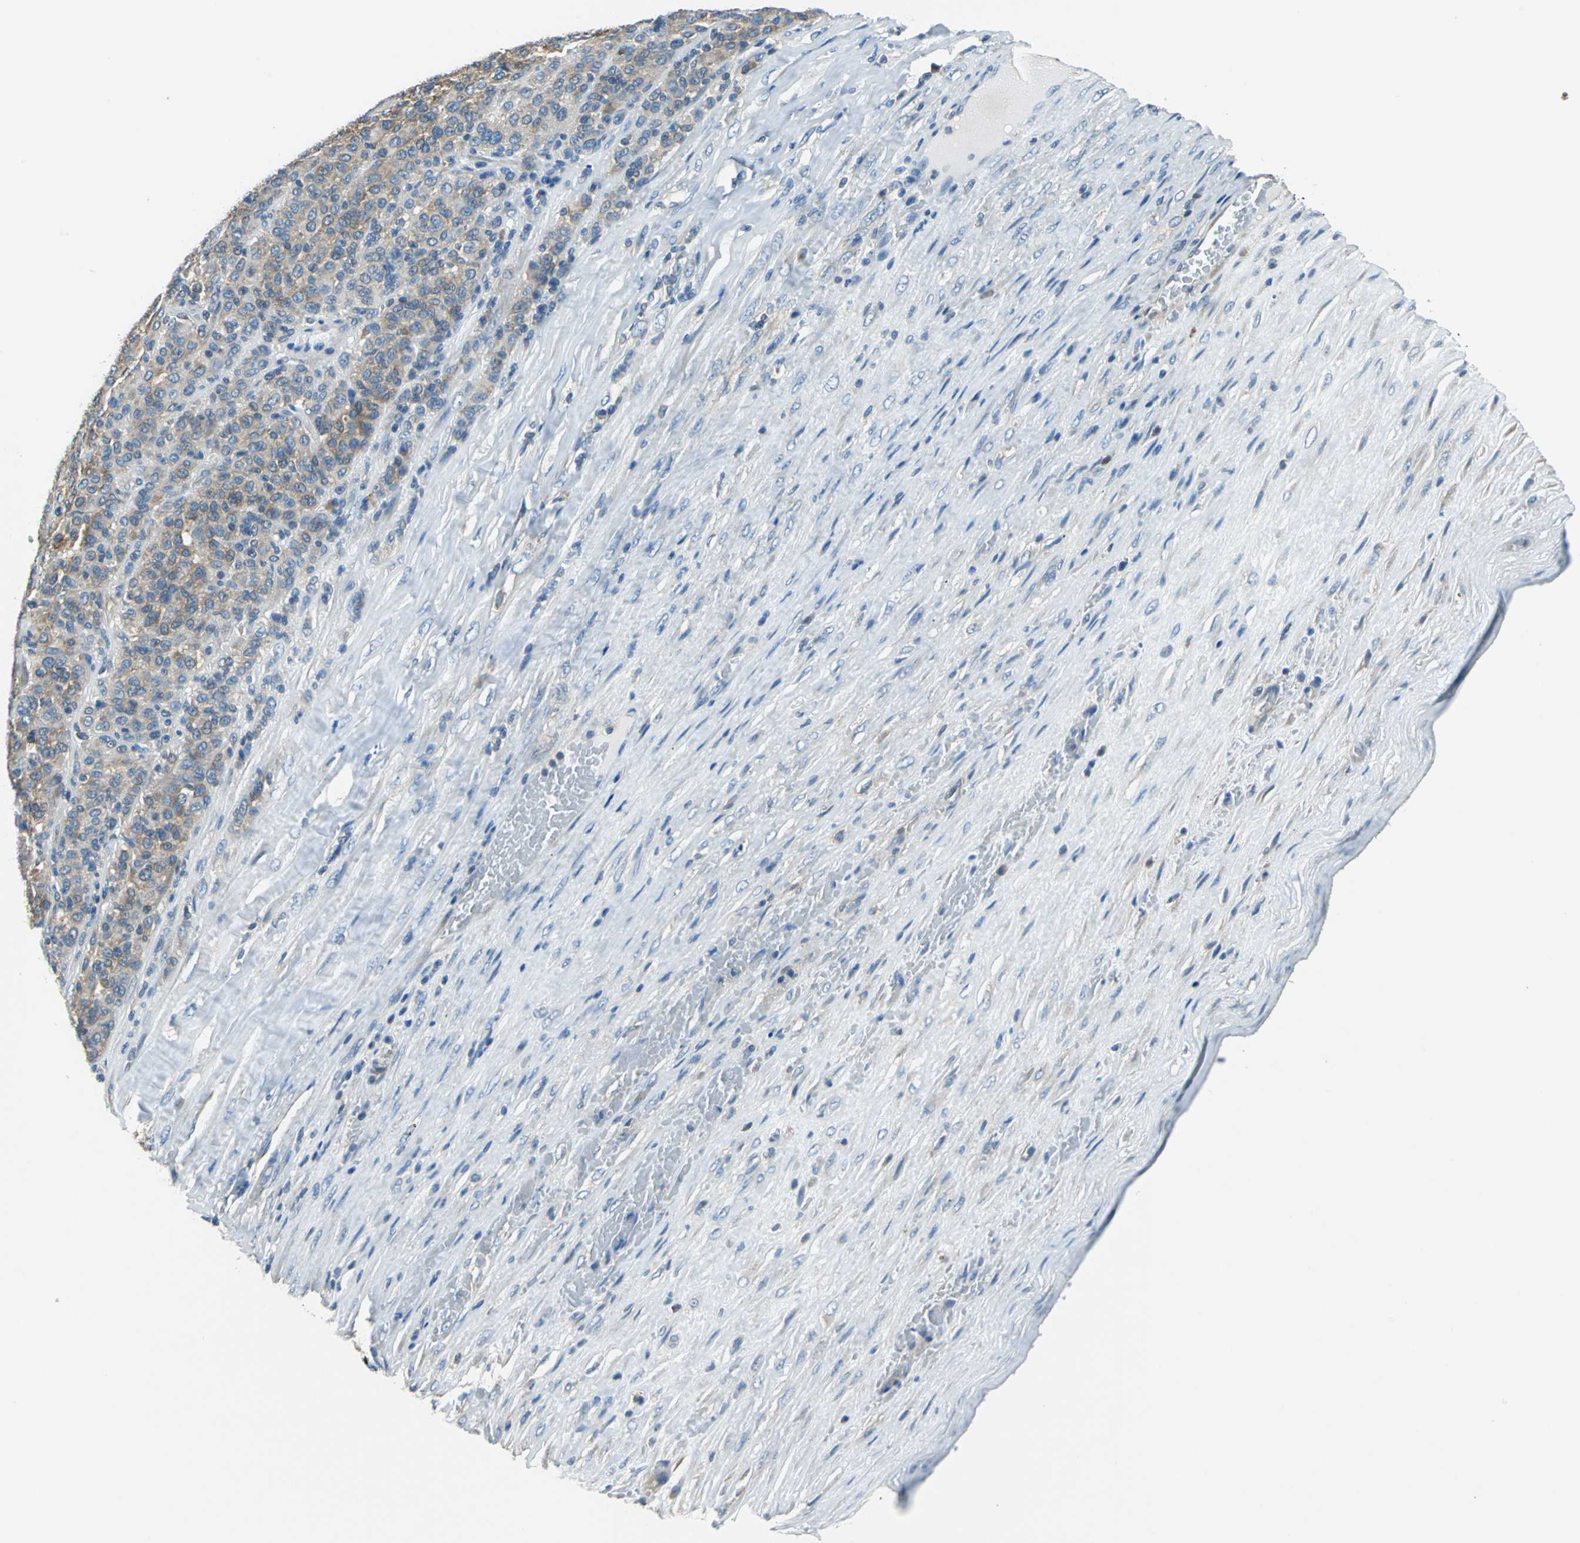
{"staining": {"intensity": "weak", "quantity": "25%-75%", "location": "cytoplasmic/membranous"}, "tissue": "melanoma", "cell_type": "Tumor cells", "image_type": "cancer", "snomed": [{"axis": "morphology", "description": "Malignant melanoma, Metastatic site"}, {"axis": "topography", "description": "Pancreas"}], "caption": "There is low levels of weak cytoplasmic/membranous positivity in tumor cells of malignant melanoma (metastatic site), as demonstrated by immunohistochemical staining (brown color).", "gene": "PRKCA", "patient": {"sex": "female", "age": 30}}